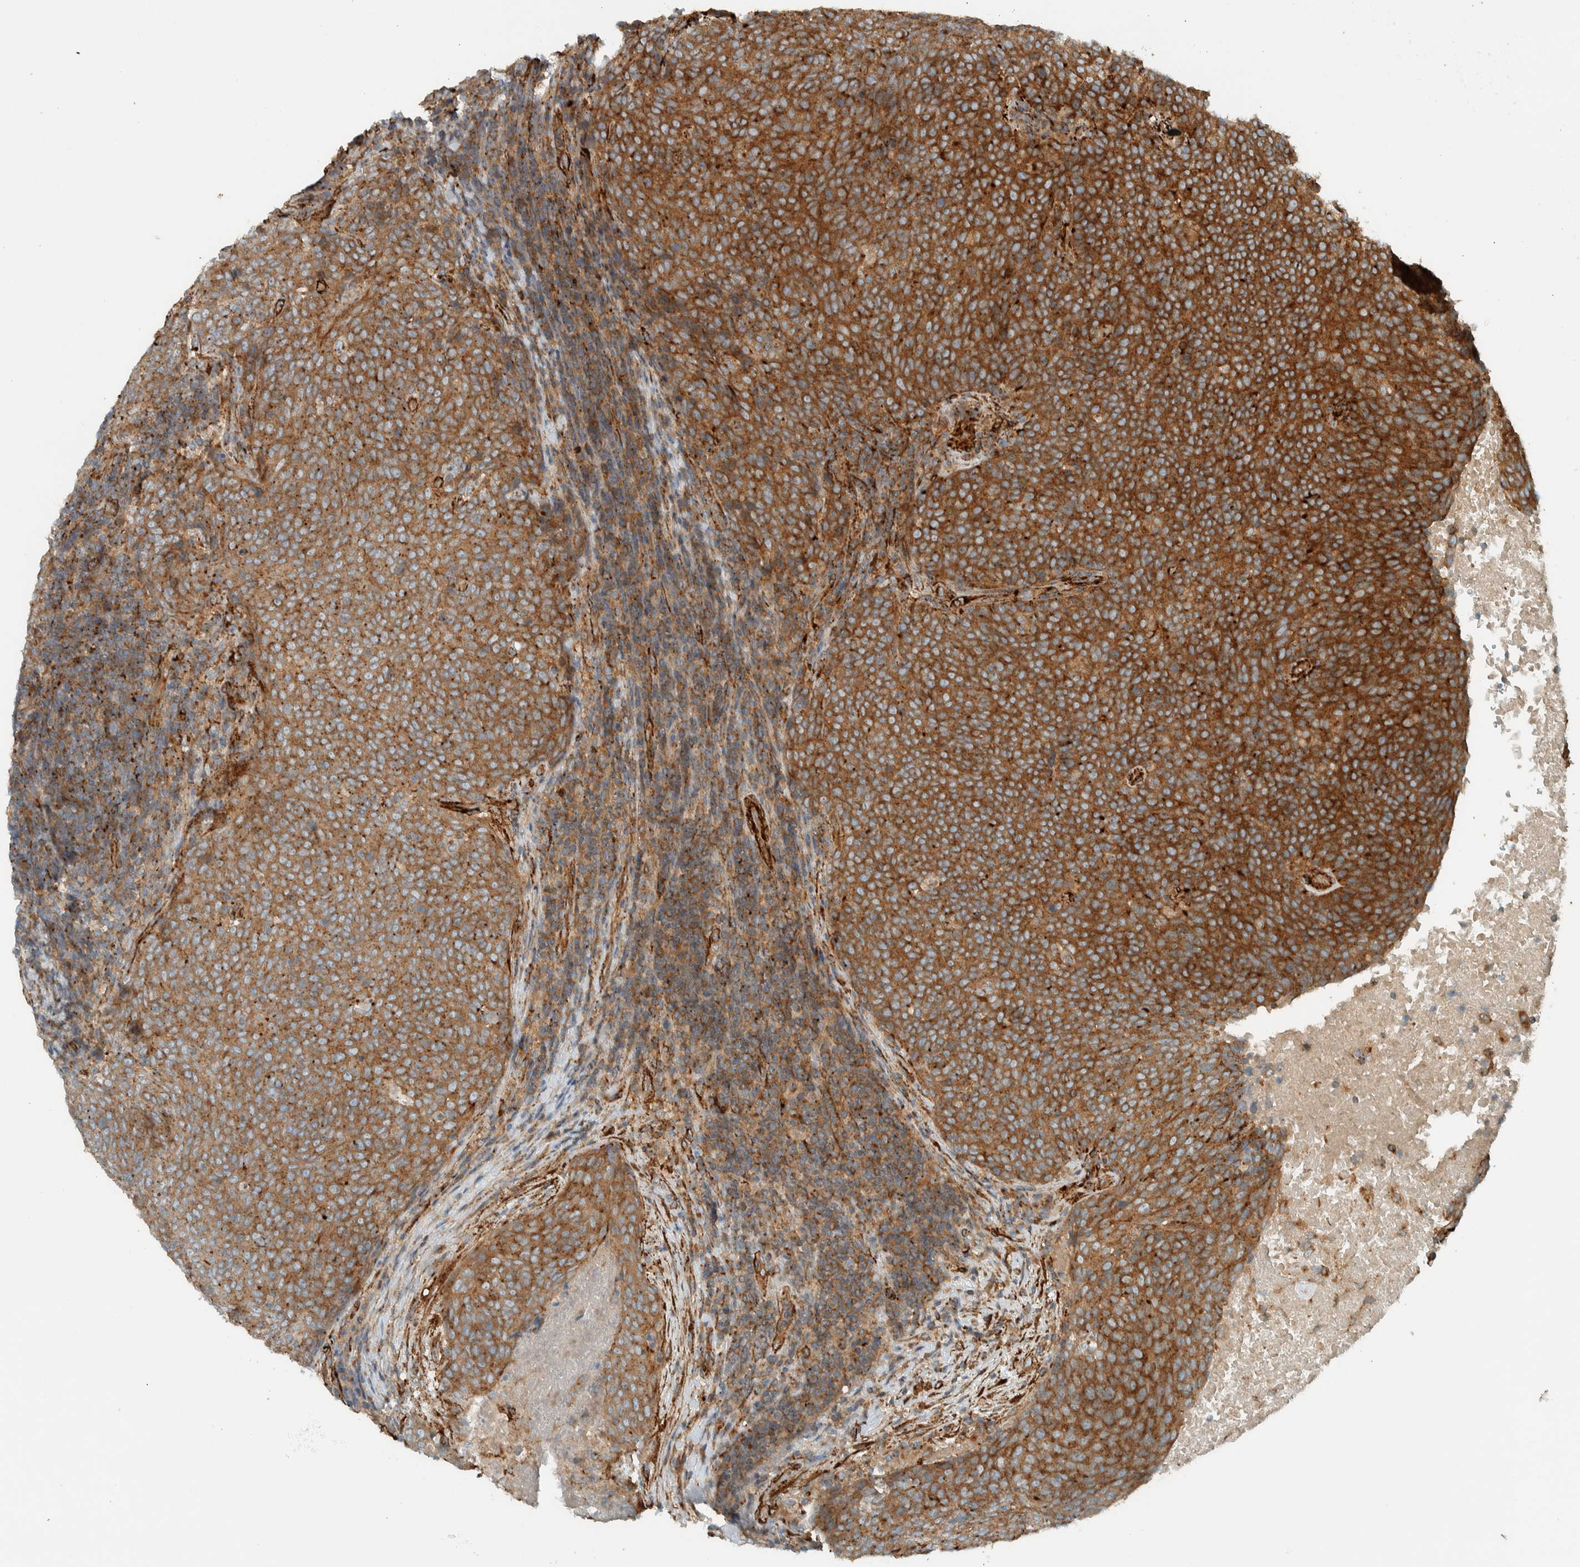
{"staining": {"intensity": "moderate", "quantity": ">75%", "location": "cytoplasmic/membranous"}, "tissue": "head and neck cancer", "cell_type": "Tumor cells", "image_type": "cancer", "snomed": [{"axis": "morphology", "description": "Squamous cell carcinoma, NOS"}, {"axis": "morphology", "description": "Squamous cell carcinoma, metastatic, NOS"}, {"axis": "topography", "description": "Lymph node"}, {"axis": "topography", "description": "Head-Neck"}], "caption": "Immunohistochemistry (IHC) of head and neck cancer displays medium levels of moderate cytoplasmic/membranous positivity in approximately >75% of tumor cells.", "gene": "EXOC7", "patient": {"sex": "male", "age": 62}}